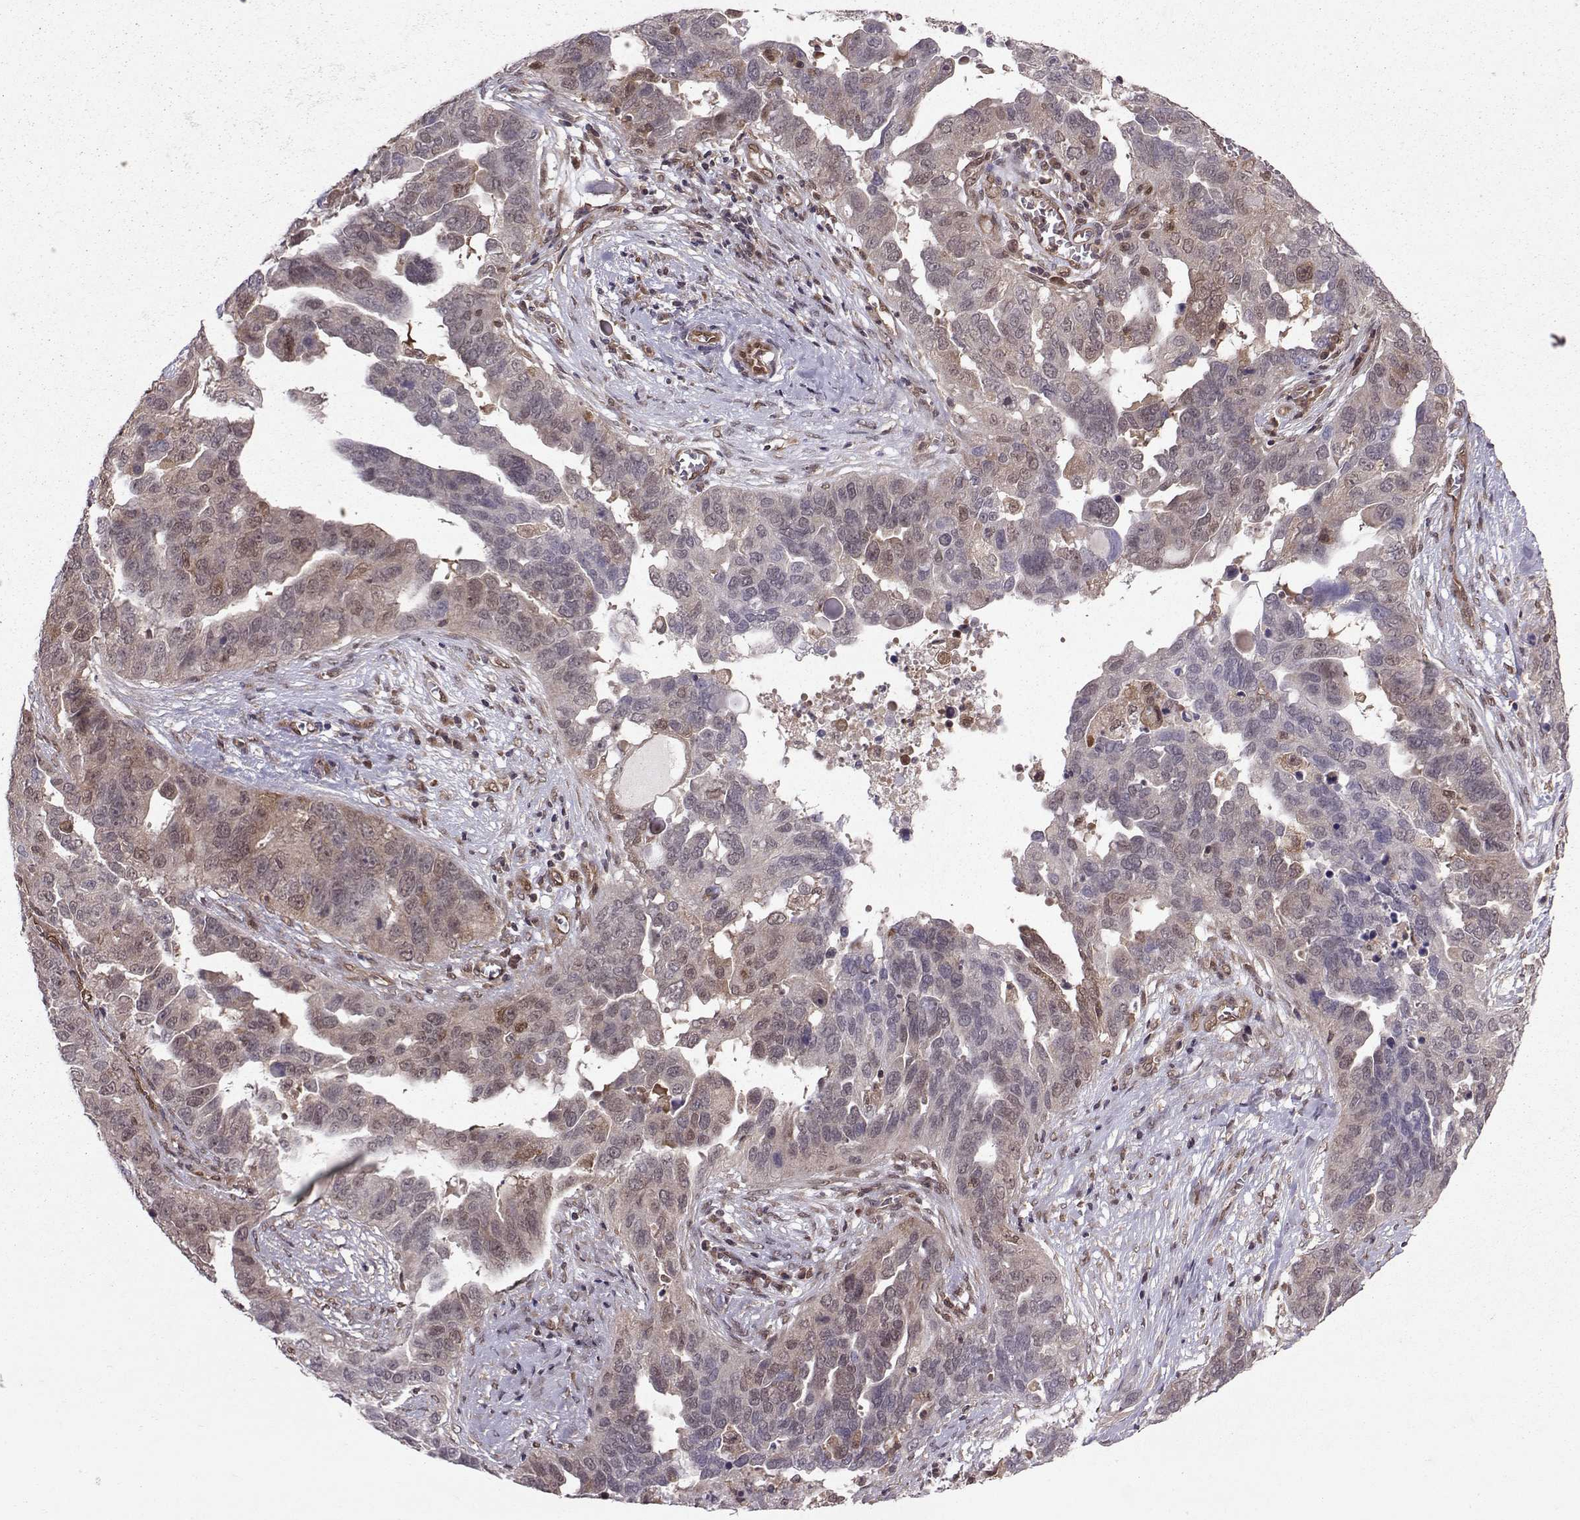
{"staining": {"intensity": "weak", "quantity": "<25%", "location": "cytoplasmic/membranous"}, "tissue": "ovarian cancer", "cell_type": "Tumor cells", "image_type": "cancer", "snomed": [{"axis": "morphology", "description": "Carcinoma, endometroid"}, {"axis": "topography", "description": "Soft tissue"}, {"axis": "topography", "description": "Ovary"}], "caption": "An IHC histopathology image of ovarian cancer (endometroid carcinoma) is shown. There is no staining in tumor cells of ovarian cancer (endometroid carcinoma).", "gene": "PPP2R2A", "patient": {"sex": "female", "age": 52}}